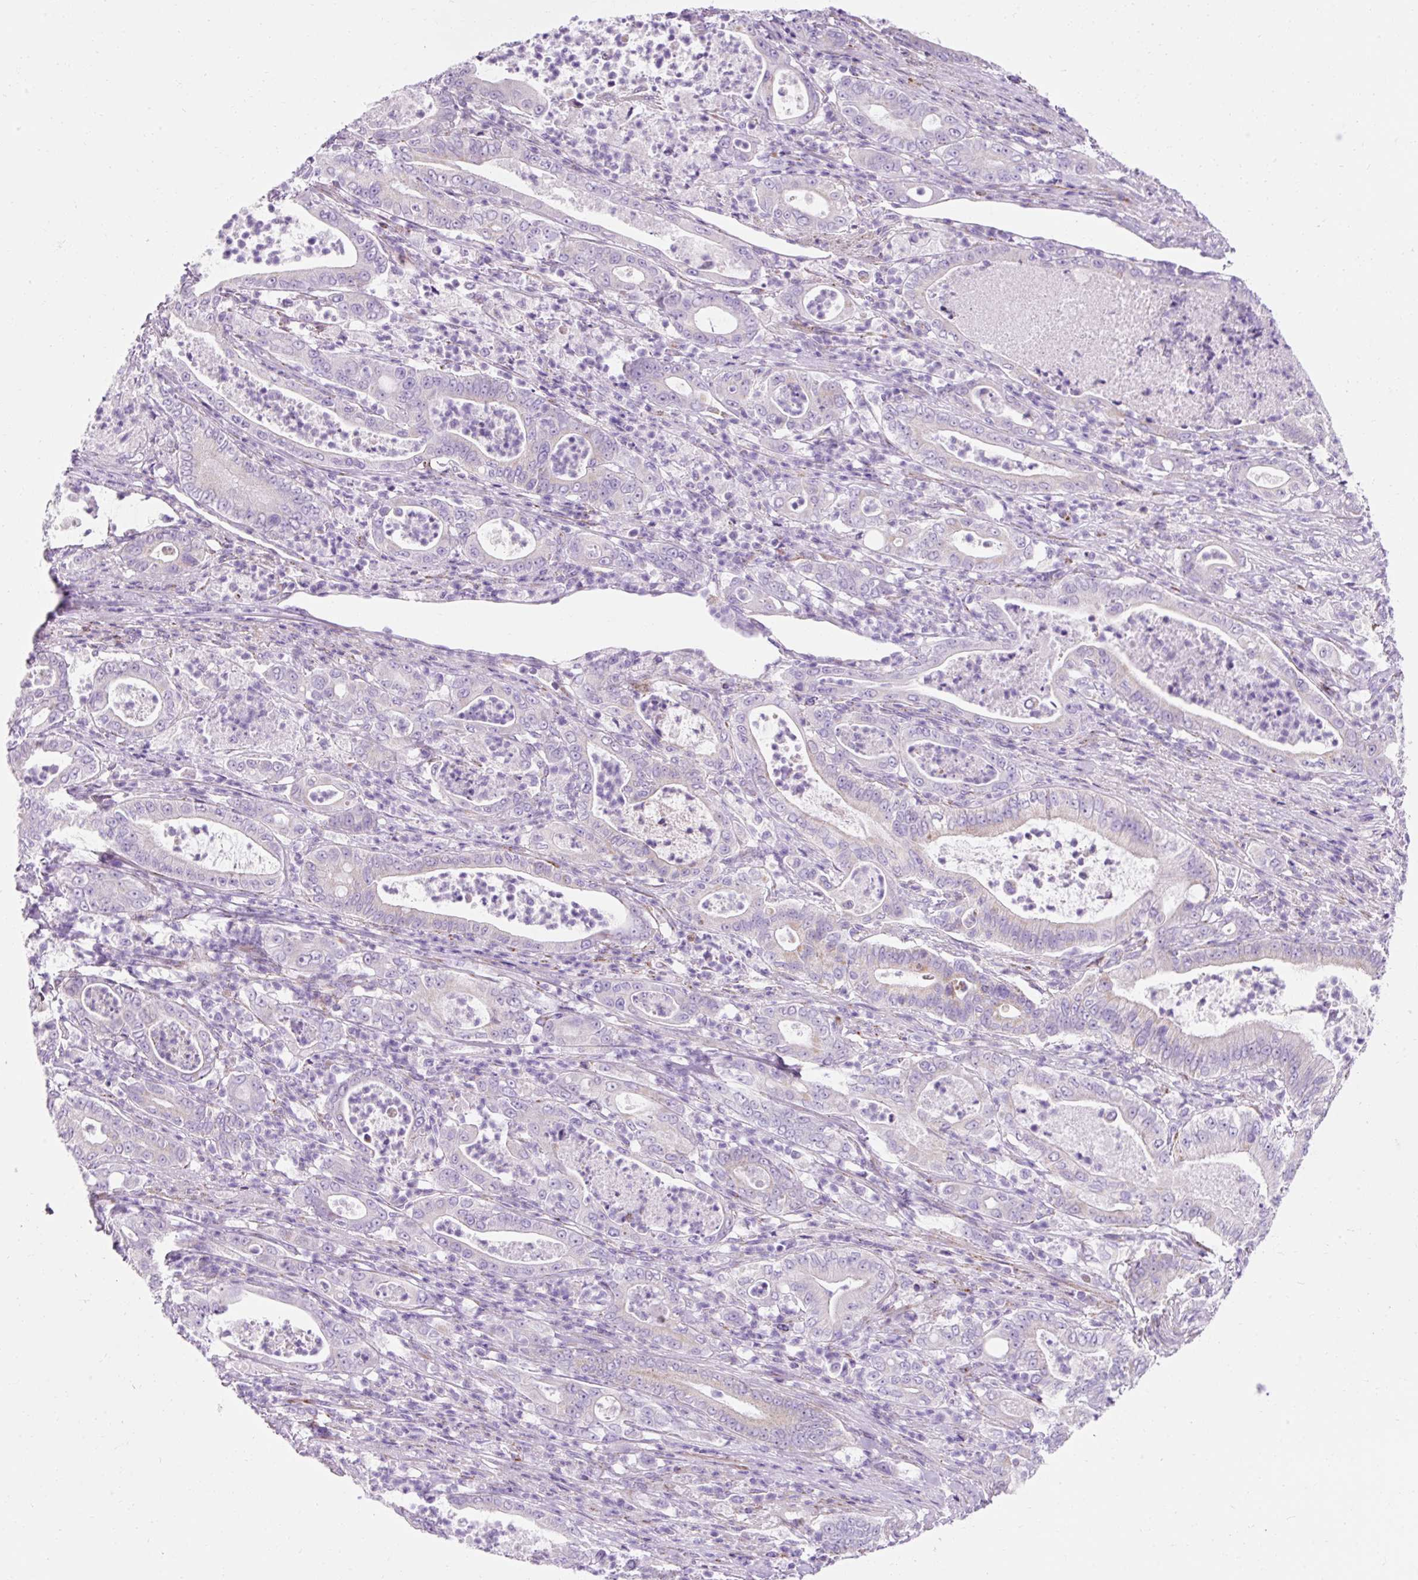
{"staining": {"intensity": "negative", "quantity": "none", "location": "none"}, "tissue": "pancreatic cancer", "cell_type": "Tumor cells", "image_type": "cancer", "snomed": [{"axis": "morphology", "description": "Adenocarcinoma, NOS"}, {"axis": "topography", "description": "Pancreas"}], "caption": "Pancreatic adenocarcinoma was stained to show a protein in brown. There is no significant staining in tumor cells.", "gene": "PLPP2", "patient": {"sex": "male", "age": 71}}